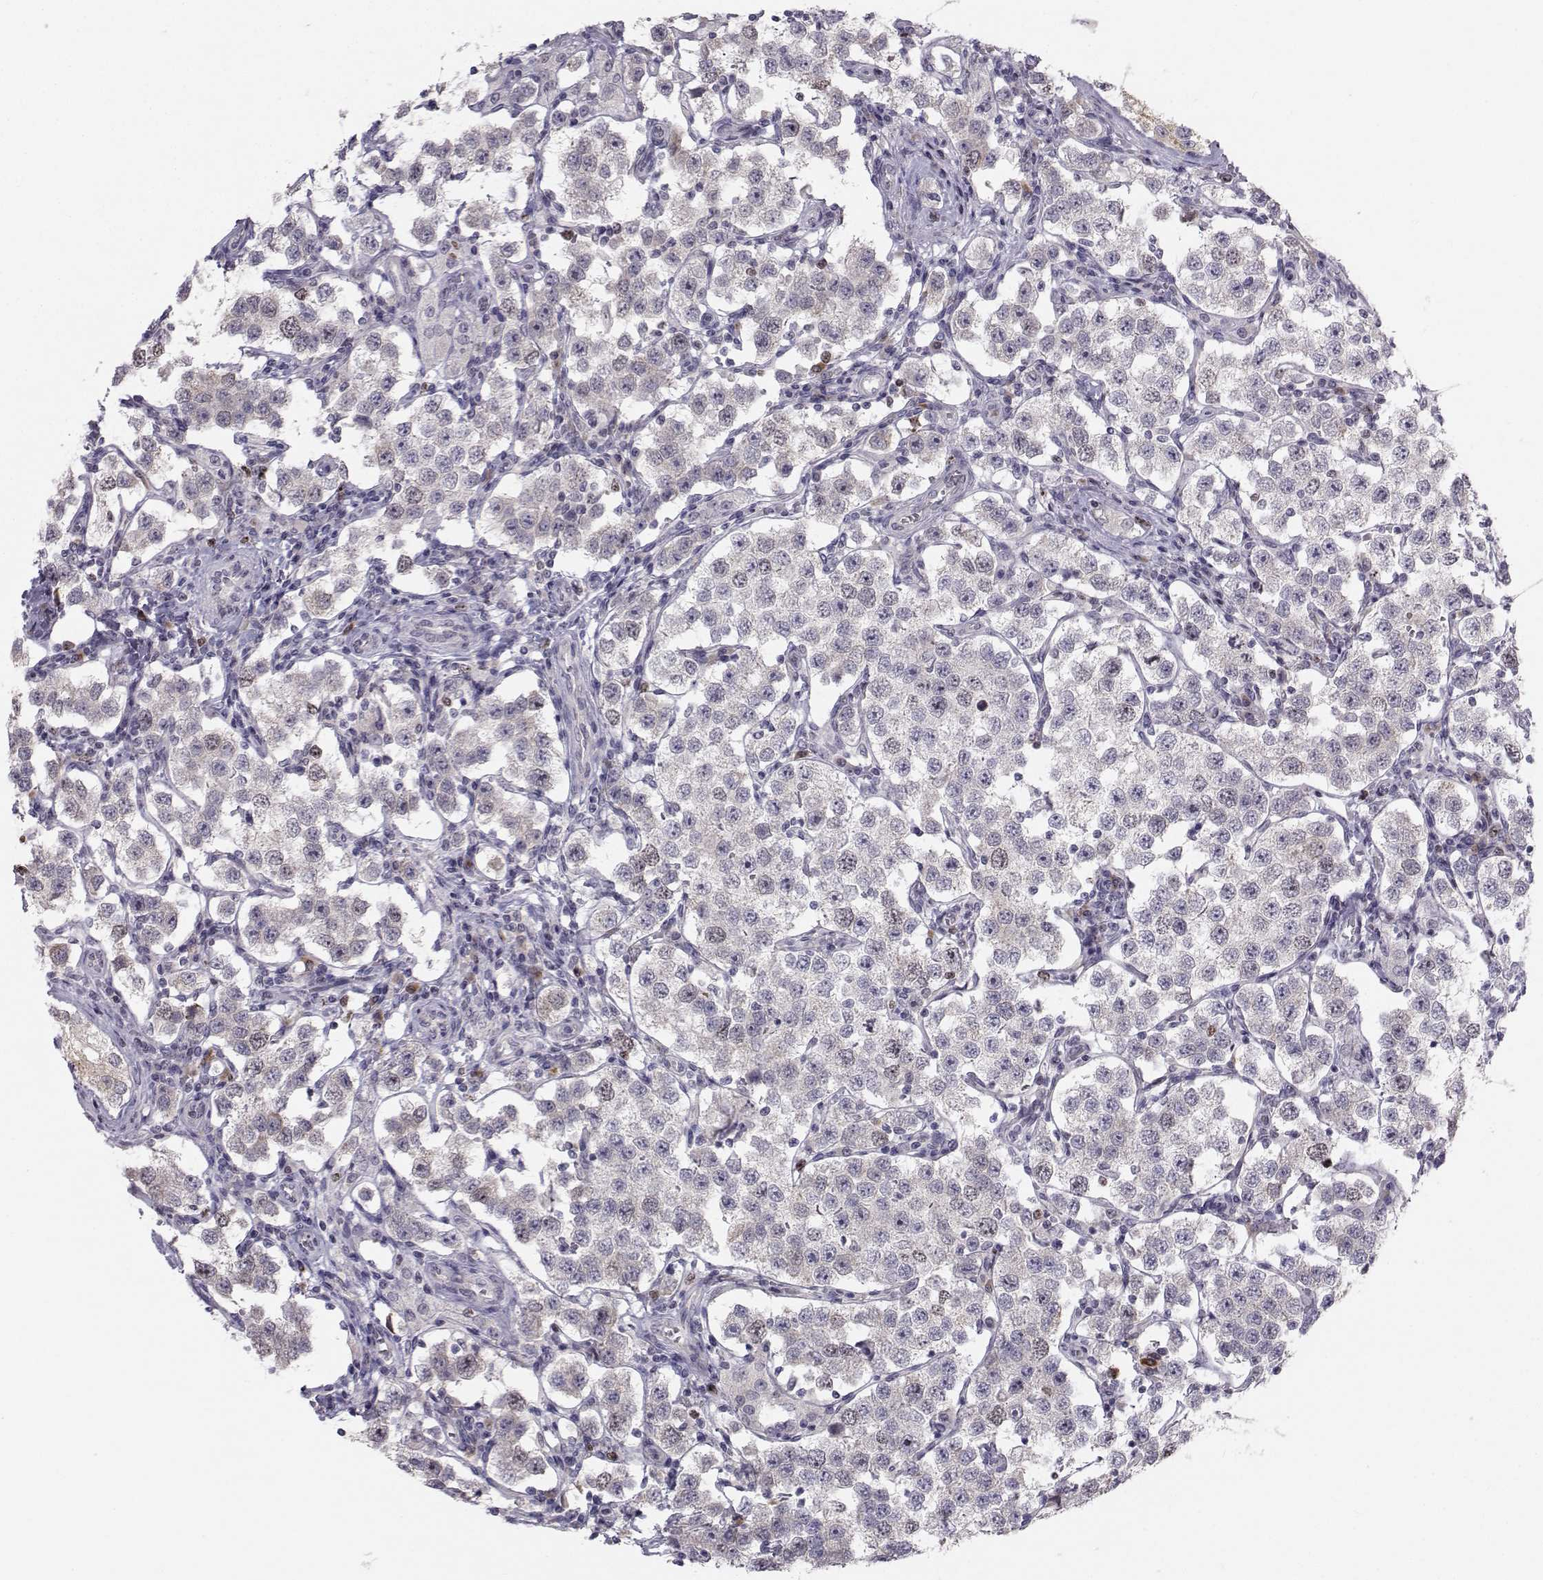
{"staining": {"intensity": "negative", "quantity": "none", "location": "none"}, "tissue": "testis cancer", "cell_type": "Tumor cells", "image_type": "cancer", "snomed": [{"axis": "morphology", "description": "Seminoma, NOS"}, {"axis": "topography", "description": "Testis"}], "caption": "Immunohistochemistry micrograph of testis cancer stained for a protein (brown), which shows no staining in tumor cells.", "gene": "LRP8", "patient": {"sex": "male", "age": 37}}